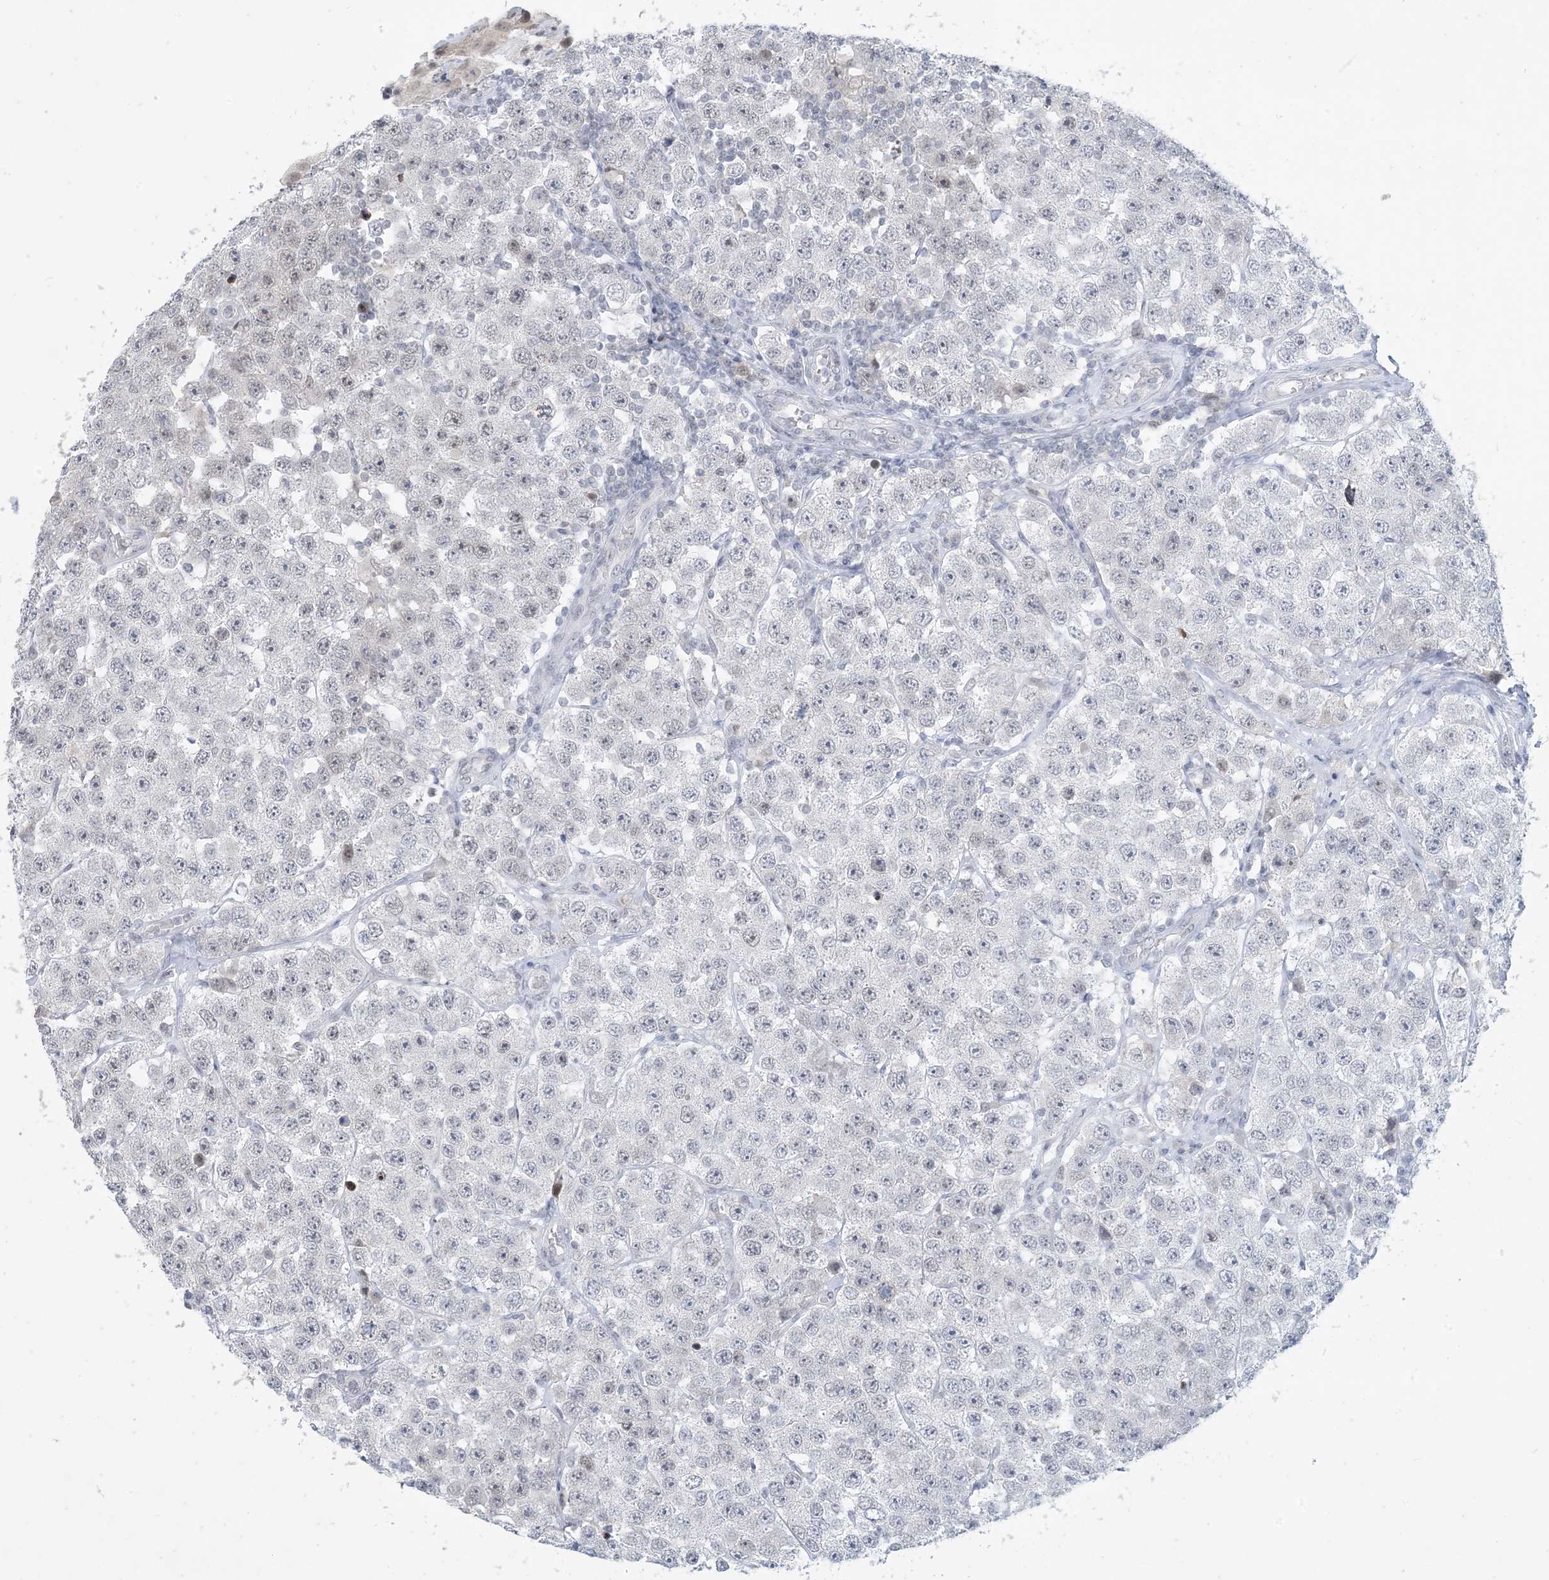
{"staining": {"intensity": "weak", "quantity": "<25%", "location": "nuclear"}, "tissue": "testis cancer", "cell_type": "Tumor cells", "image_type": "cancer", "snomed": [{"axis": "morphology", "description": "Seminoma, NOS"}, {"axis": "topography", "description": "Testis"}], "caption": "Tumor cells are negative for protein expression in human seminoma (testis). Brightfield microscopy of IHC stained with DAB (3,3'-diaminobenzidine) (brown) and hematoxylin (blue), captured at high magnification.", "gene": "ZNF674", "patient": {"sex": "male", "age": 28}}